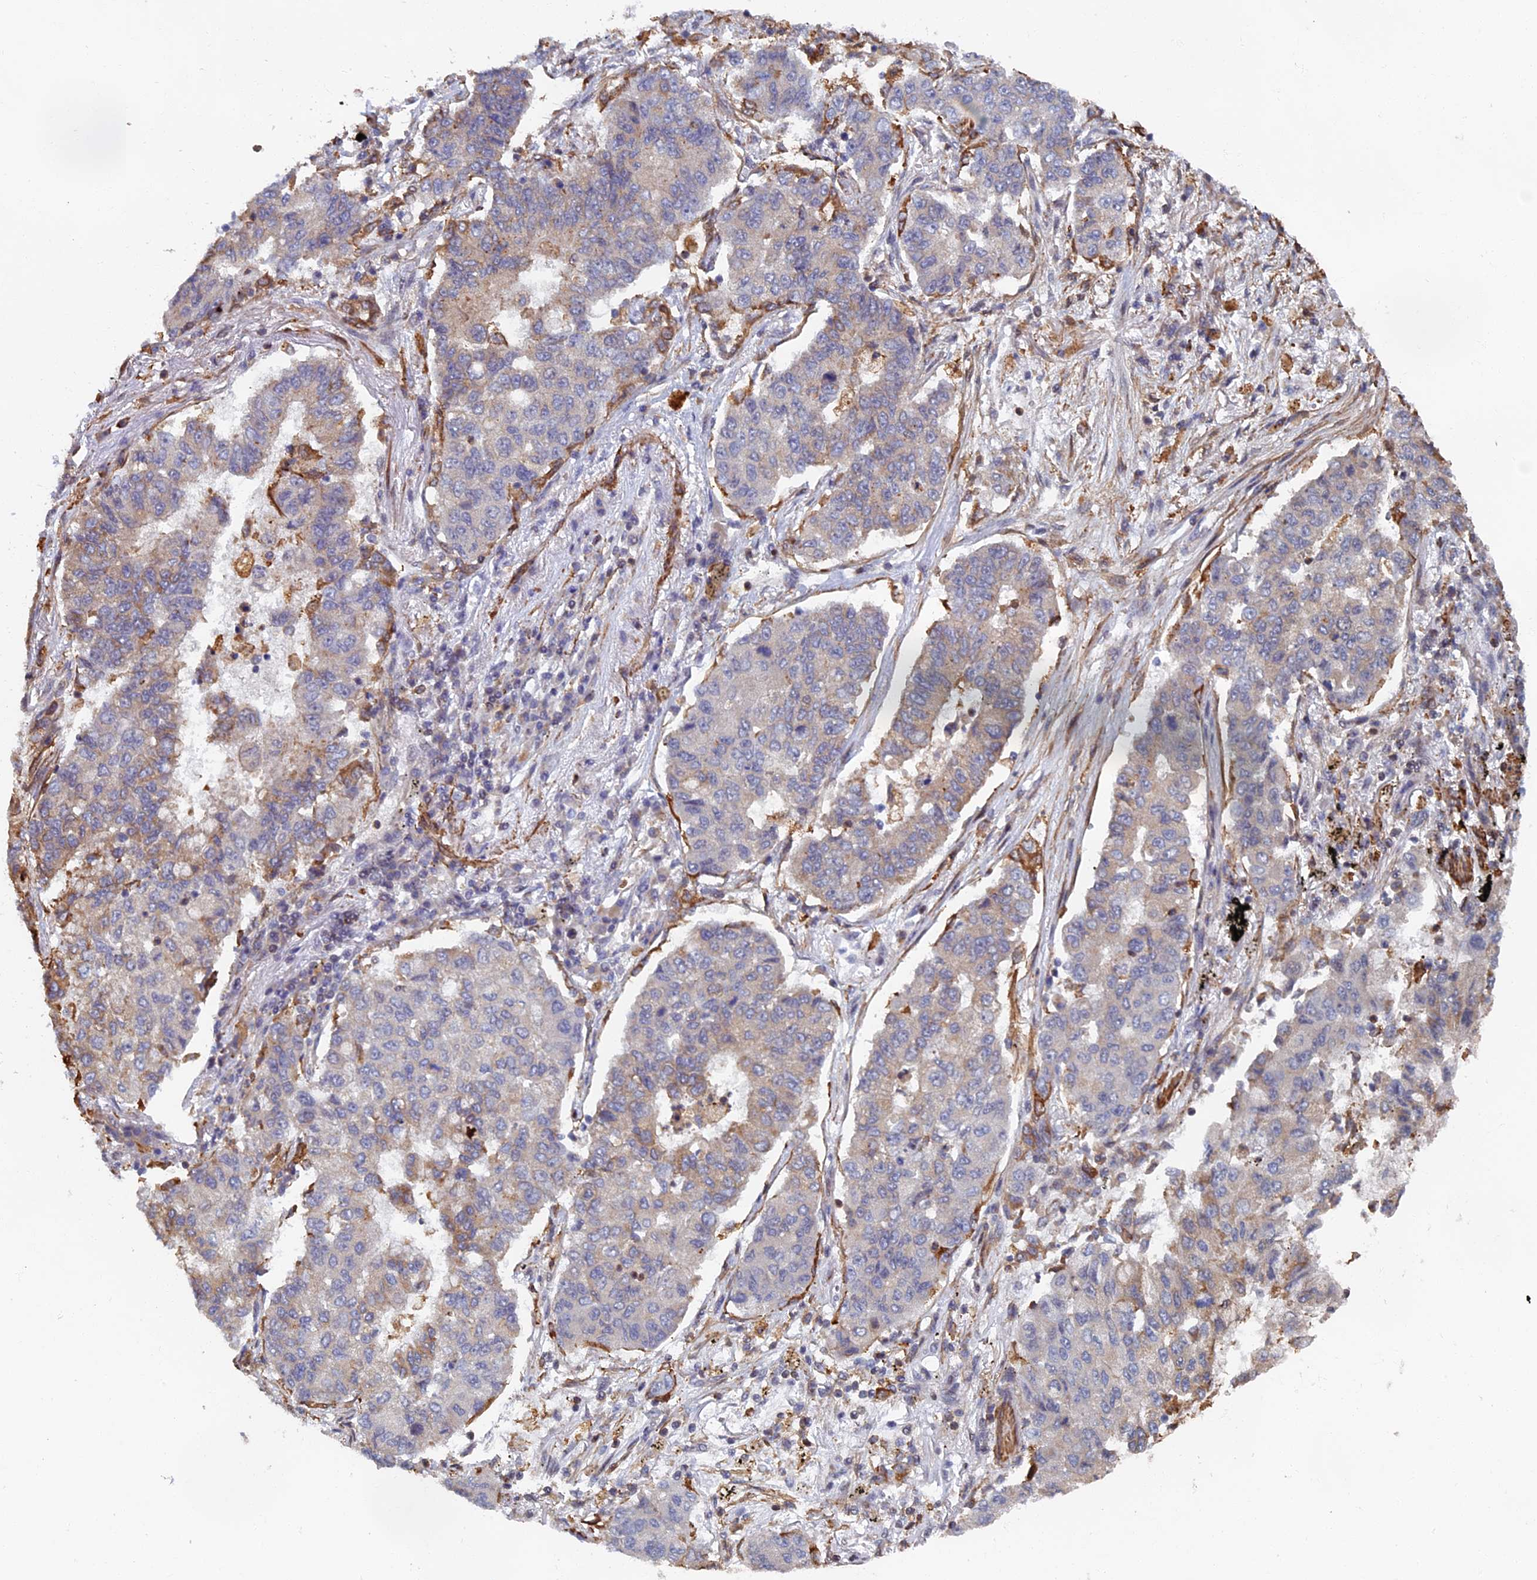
{"staining": {"intensity": "weak", "quantity": "<25%", "location": "cytoplasmic/membranous"}, "tissue": "lung cancer", "cell_type": "Tumor cells", "image_type": "cancer", "snomed": [{"axis": "morphology", "description": "Squamous cell carcinoma, NOS"}, {"axis": "topography", "description": "Lung"}], "caption": "A photomicrograph of lung cancer stained for a protein displays no brown staining in tumor cells. (DAB (3,3'-diaminobenzidine) immunohistochemistry (IHC) with hematoxylin counter stain).", "gene": "CTDP1", "patient": {"sex": "male", "age": 74}}